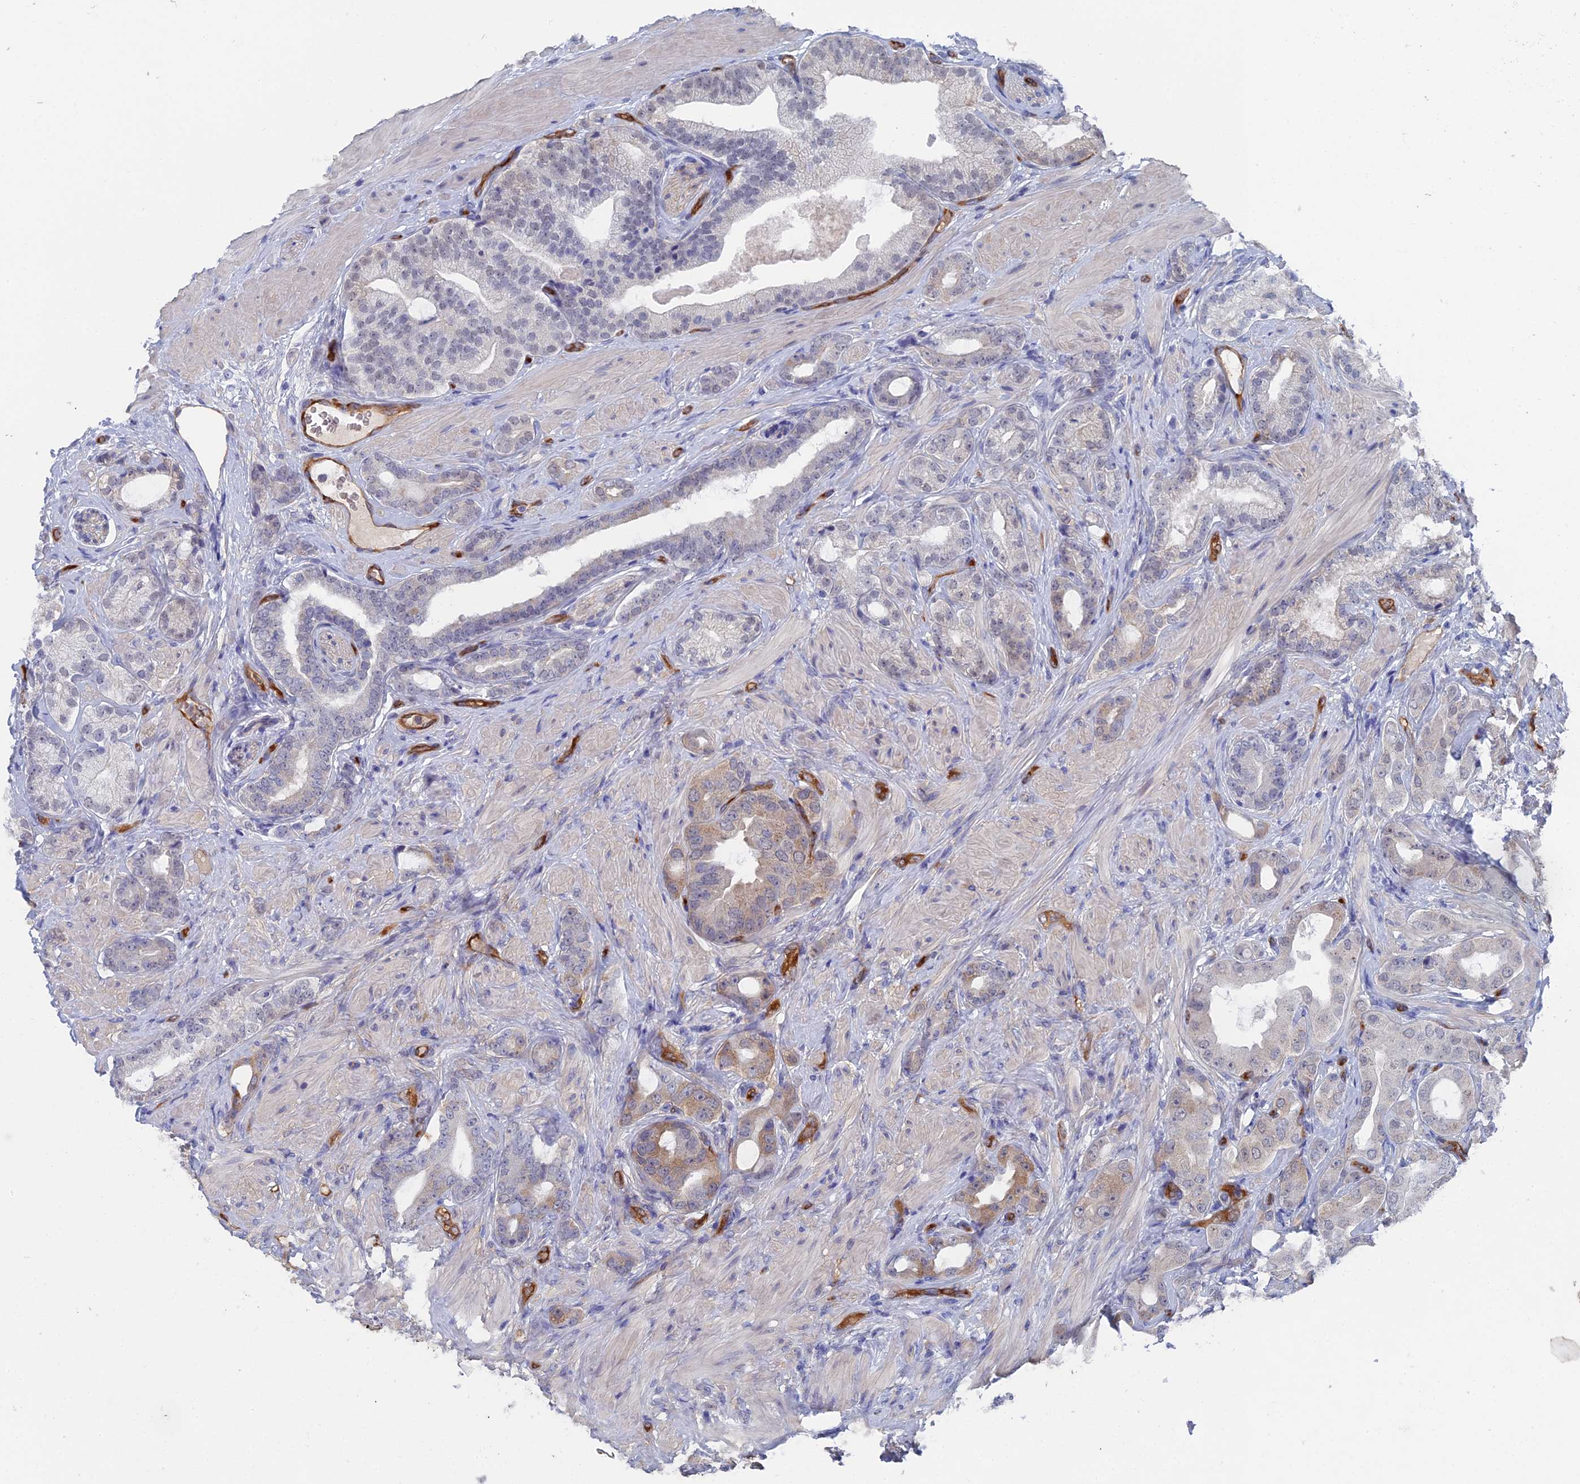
{"staining": {"intensity": "moderate", "quantity": "<25%", "location": "cytoplasmic/membranous"}, "tissue": "prostate cancer", "cell_type": "Tumor cells", "image_type": "cancer", "snomed": [{"axis": "morphology", "description": "Adenocarcinoma, Low grade"}, {"axis": "topography", "description": "Prostate"}], "caption": "Prostate adenocarcinoma (low-grade) stained with DAB immunohistochemistry reveals low levels of moderate cytoplasmic/membranous staining in approximately <25% of tumor cells.", "gene": "ARAP3", "patient": {"sex": "male", "age": 57}}